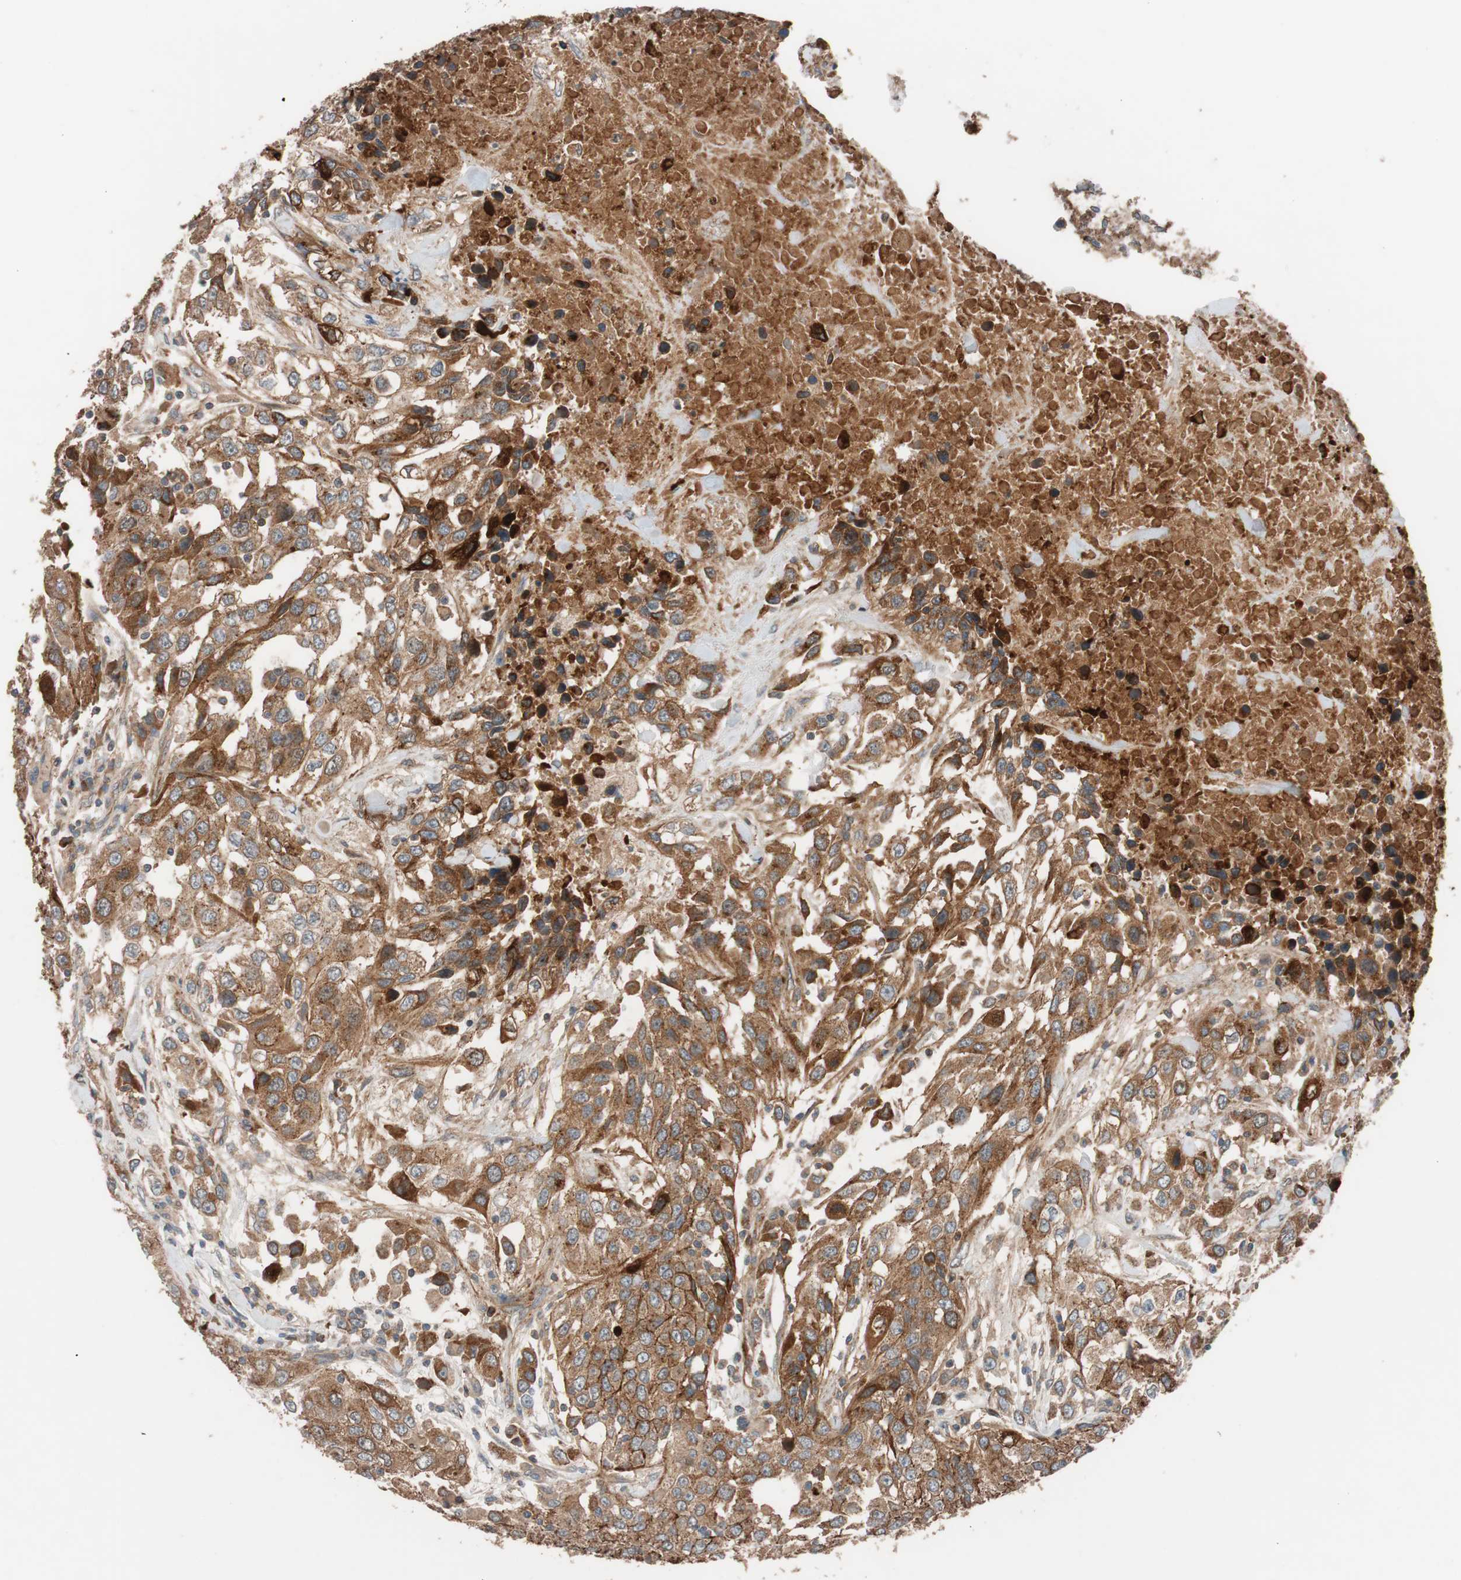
{"staining": {"intensity": "strong", "quantity": ">75%", "location": "cytoplasmic/membranous"}, "tissue": "urothelial cancer", "cell_type": "Tumor cells", "image_type": "cancer", "snomed": [{"axis": "morphology", "description": "Urothelial carcinoma, High grade"}, {"axis": "topography", "description": "Urinary bladder"}], "caption": "Approximately >75% of tumor cells in human urothelial carcinoma (high-grade) display strong cytoplasmic/membranous protein expression as visualized by brown immunohistochemical staining.", "gene": "SDC4", "patient": {"sex": "female", "age": 80}}